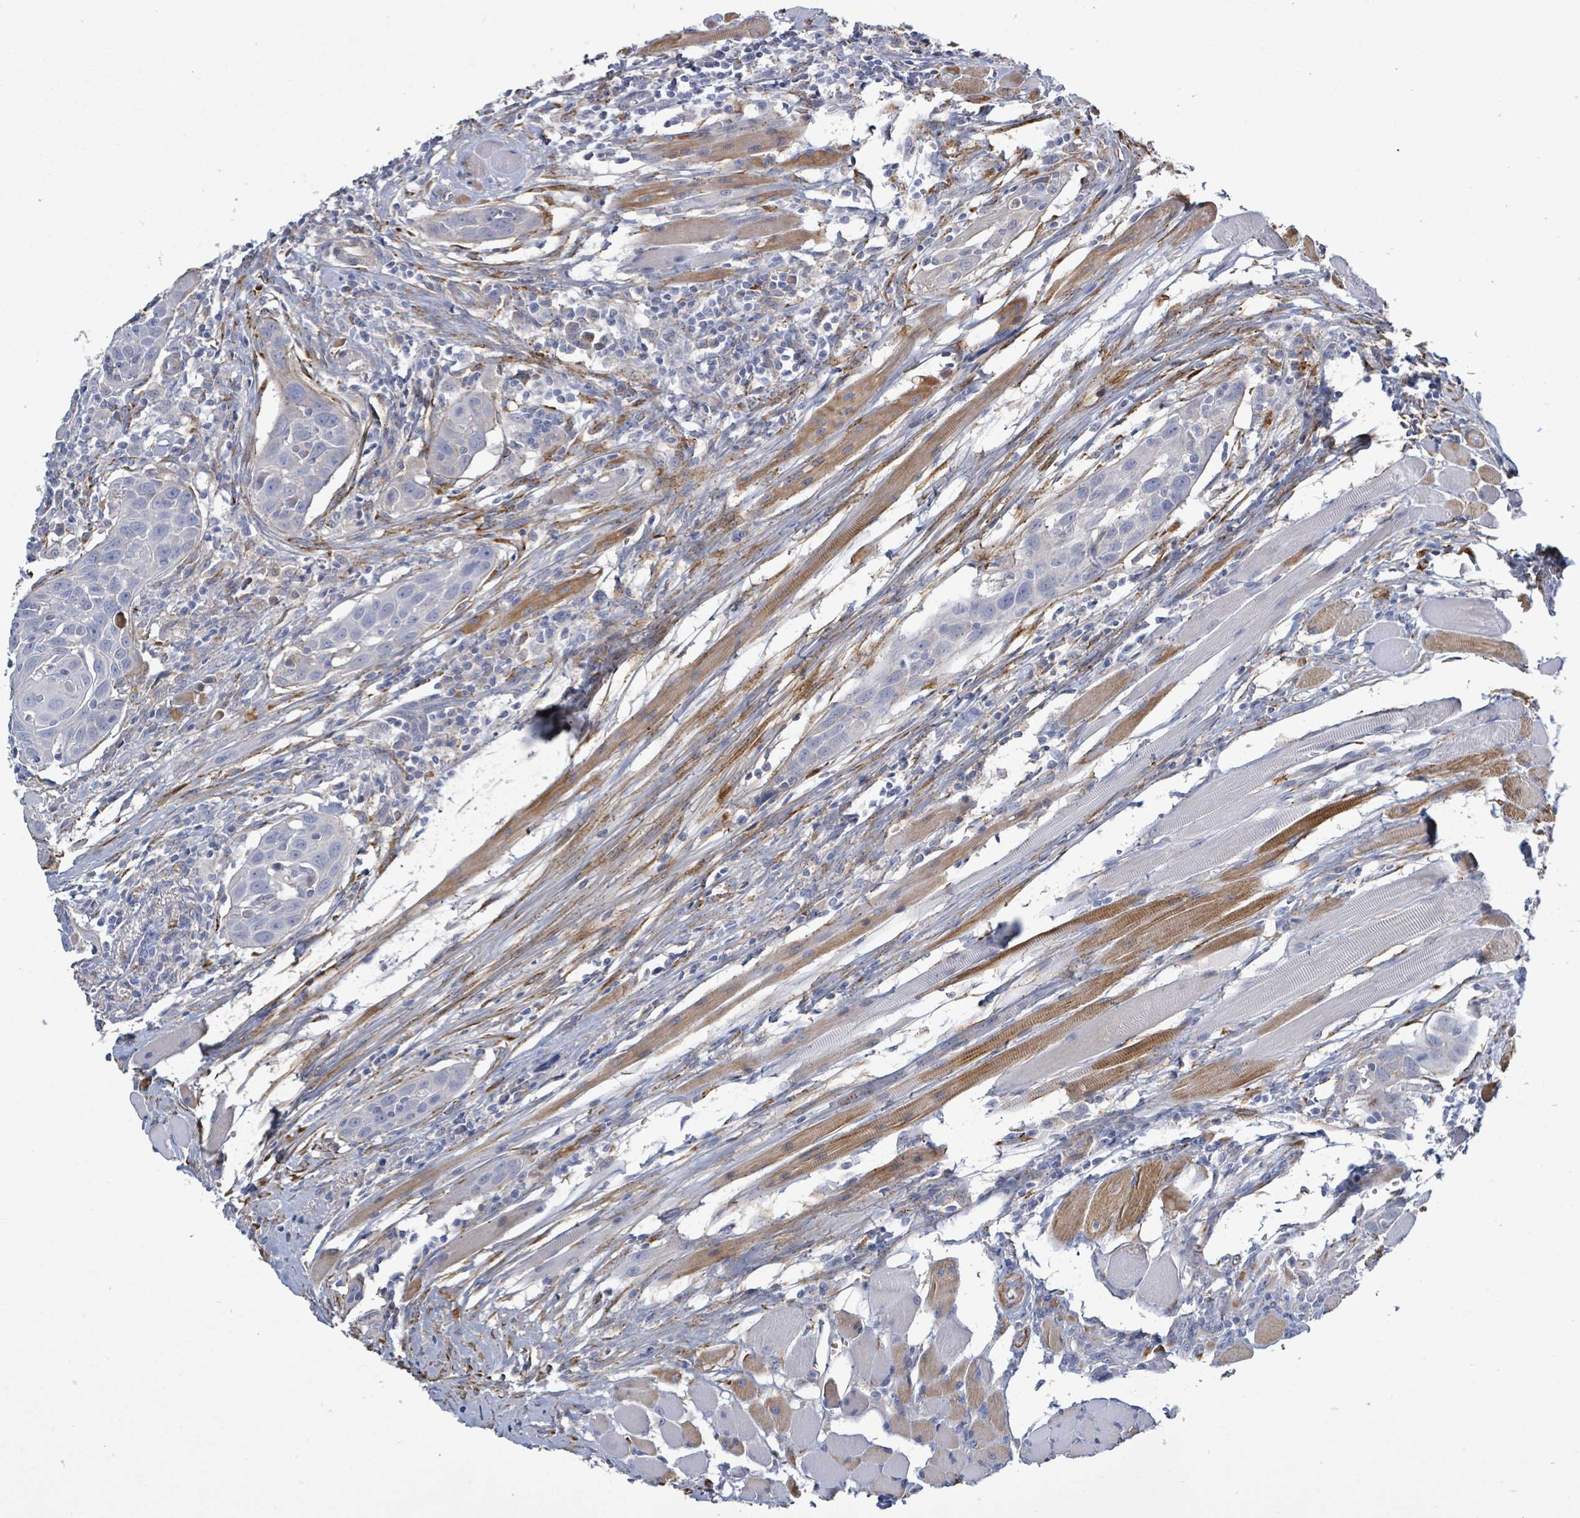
{"staining": {"intensity": "negative", "quantity": "none", "location": "none"}, "tissue": "head and neck cancer", "cell_type": "Tumor cells", "image_type": "cancer", "snomed": [{"axis": "morphology", "description": "Squamous cell carcinoma, NOS"}, {"axis": "topography", "description": "Oral tissue"}, {"axis": "topography", "description": "Head-Neck"}], "caption": "Protein analysis of head and neck cancer shows no significant expression in tumor cells.", "gene": "DMRTC1B", "patient": {"sex": "female", "age": 50}}